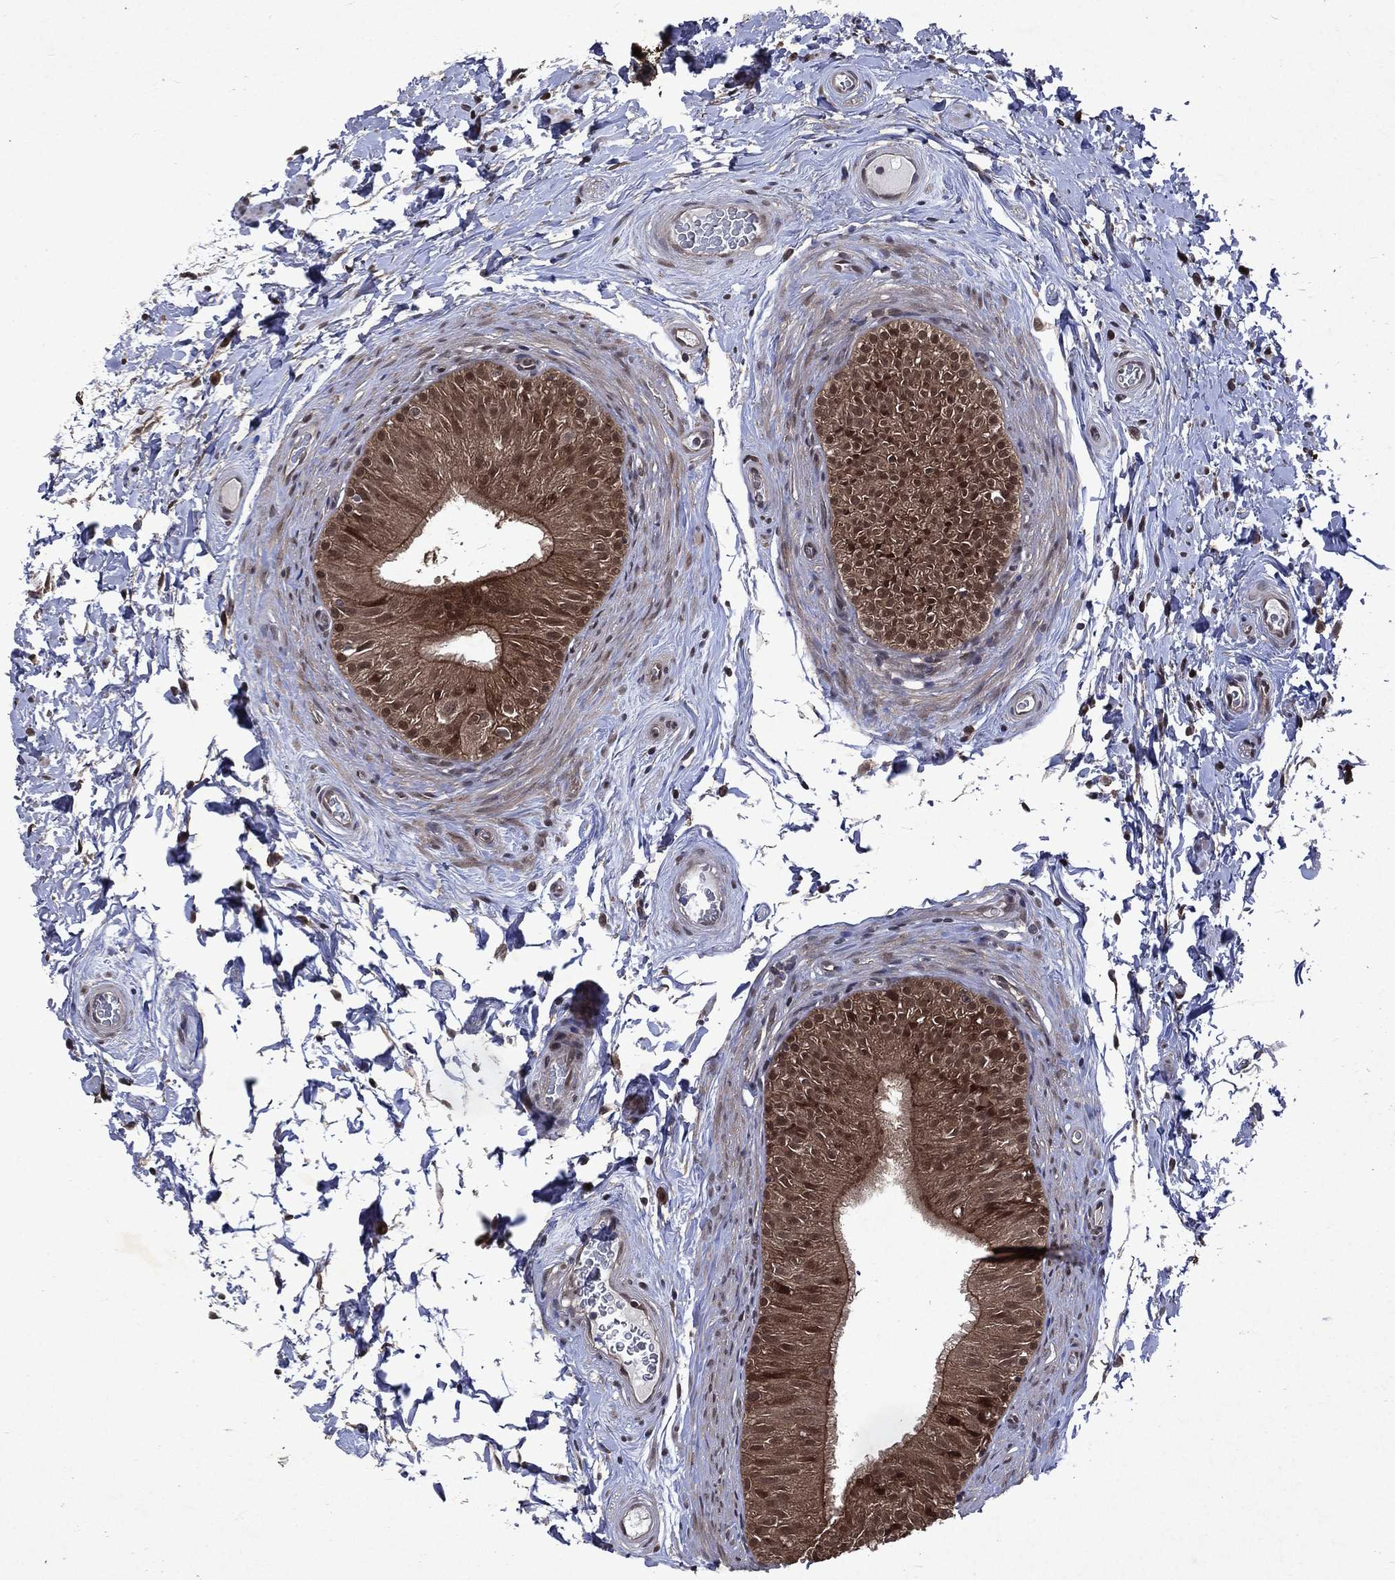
{"staining": {"intensity": "strong", "quantity": ">75%", "location": "cytoplasmic/membranous,nuclear"}, "tissue": "epididymis", "cell_type": "Glandular cells", "image_type": "normal", "snomed": [{"axis": "morphology", "description": "Normal tissue, NOS"}, {"axis": "topography", "description": "Epididymis"}], "caption": "This photomicrograph reveals IHC staining of normal human epididymis, with high strong cytoplasmic/membranous,nuclear staining in approximately >75% of glandular cells.", "gene": "MTAP", "patient": {"sex": "male", "age": 34}}